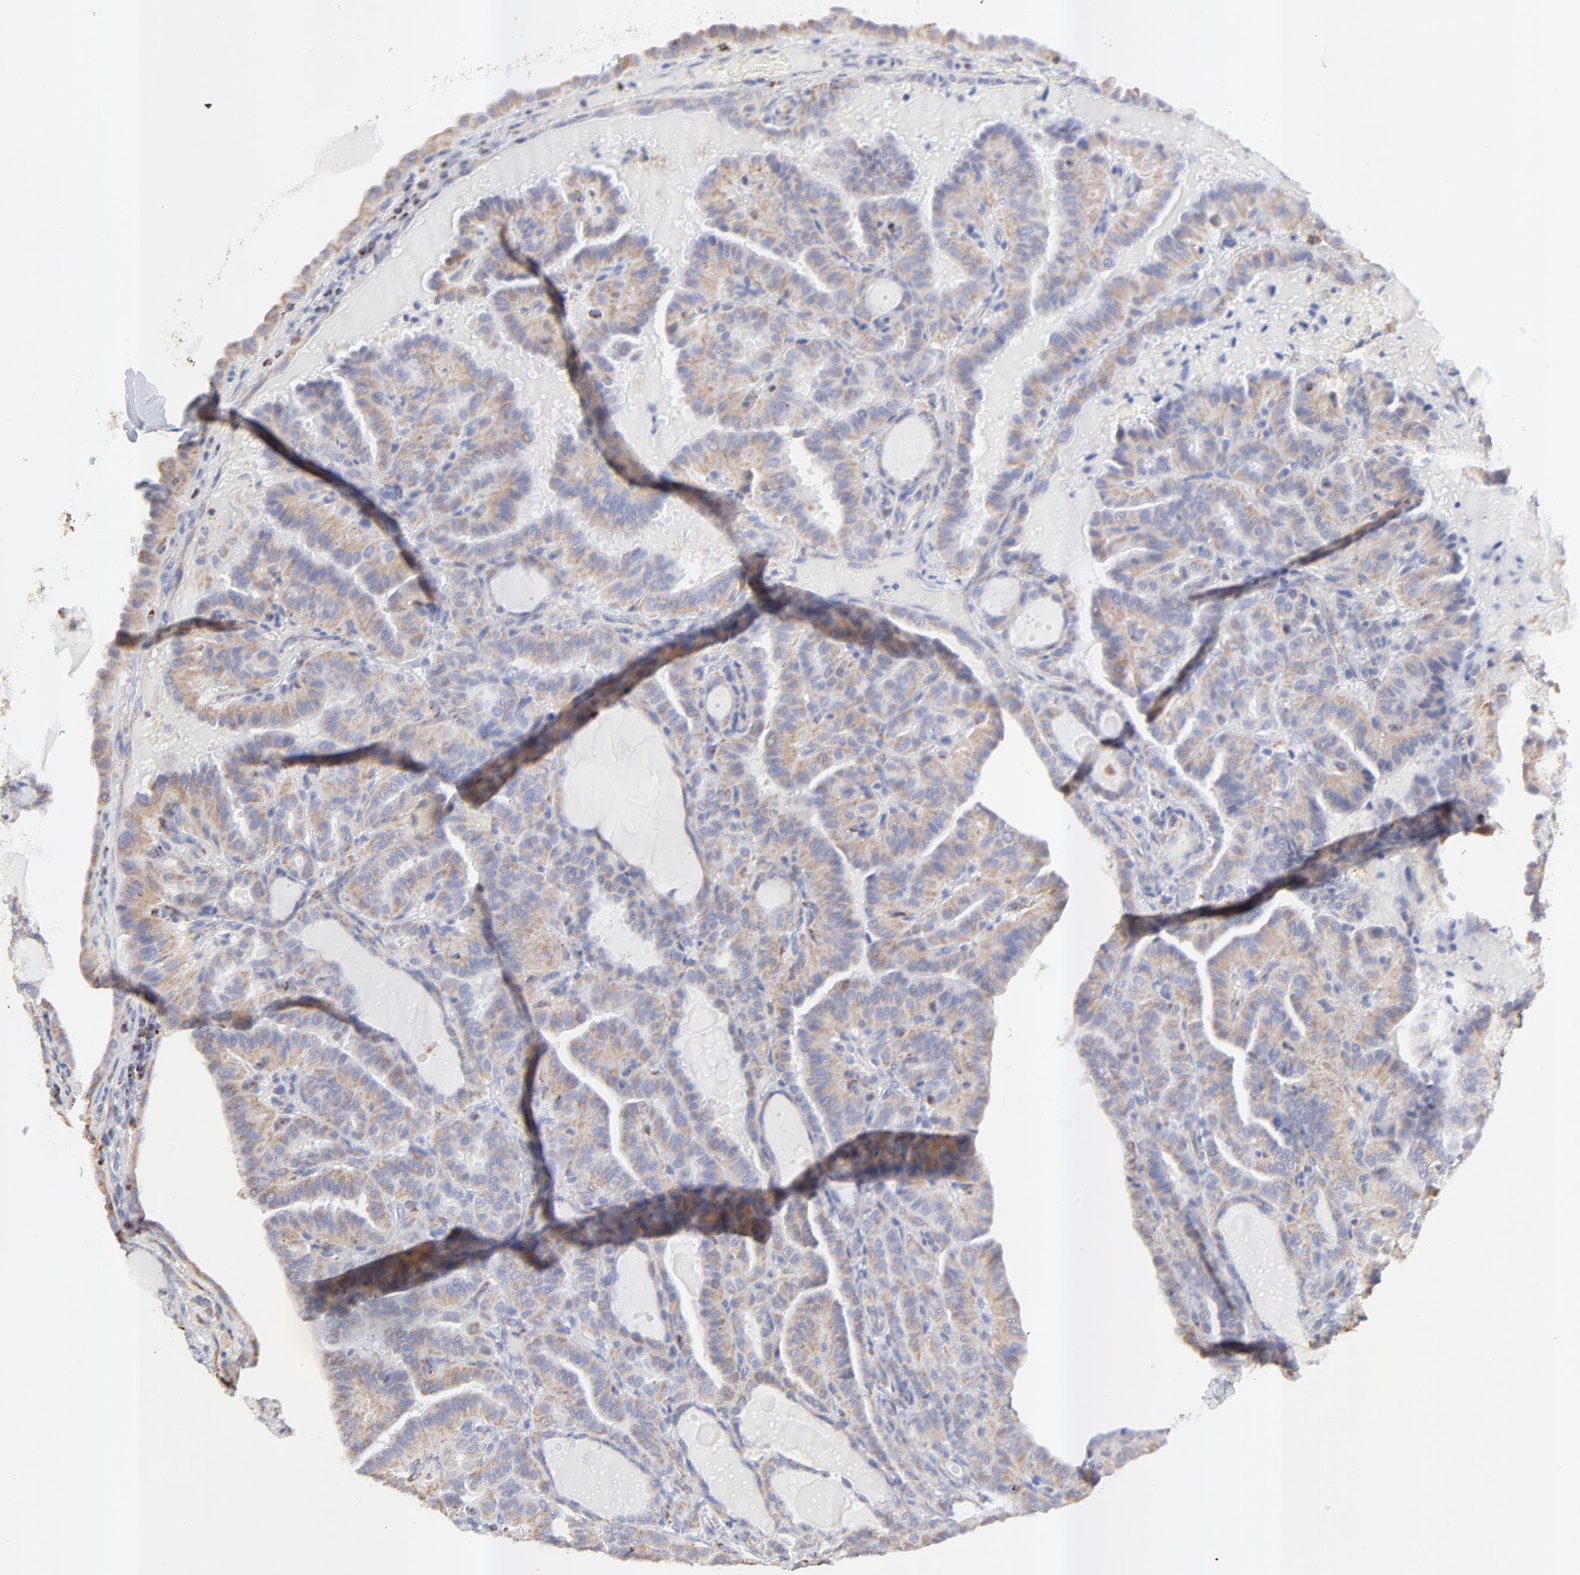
{"staining": {"intensity": "moderate", "quantity": ">75%", "location": "cytoplasmic/membranous"}, "tissue": "thyroid cancer", "cell_type": "Tumor cells", "image_type": "cancer", "snomed": [{"axis": "morphology", "description": "Papillary adenocarcinoma, NOS"}, {"axis": "topography", "description": "Thyroid gland"}], "caption": "This histopathology image demonstrates thyroid cancer (papillary adenocarcinoma) stained with immunohistochemistry to label a protein in brown. The cytoplasmic/membranous of tumor cells show moderate positivity for the protein. Nuclei are counter-stained blue.", "gene": "COX4I1", "patient": {"sex": "male", "age": 77}}